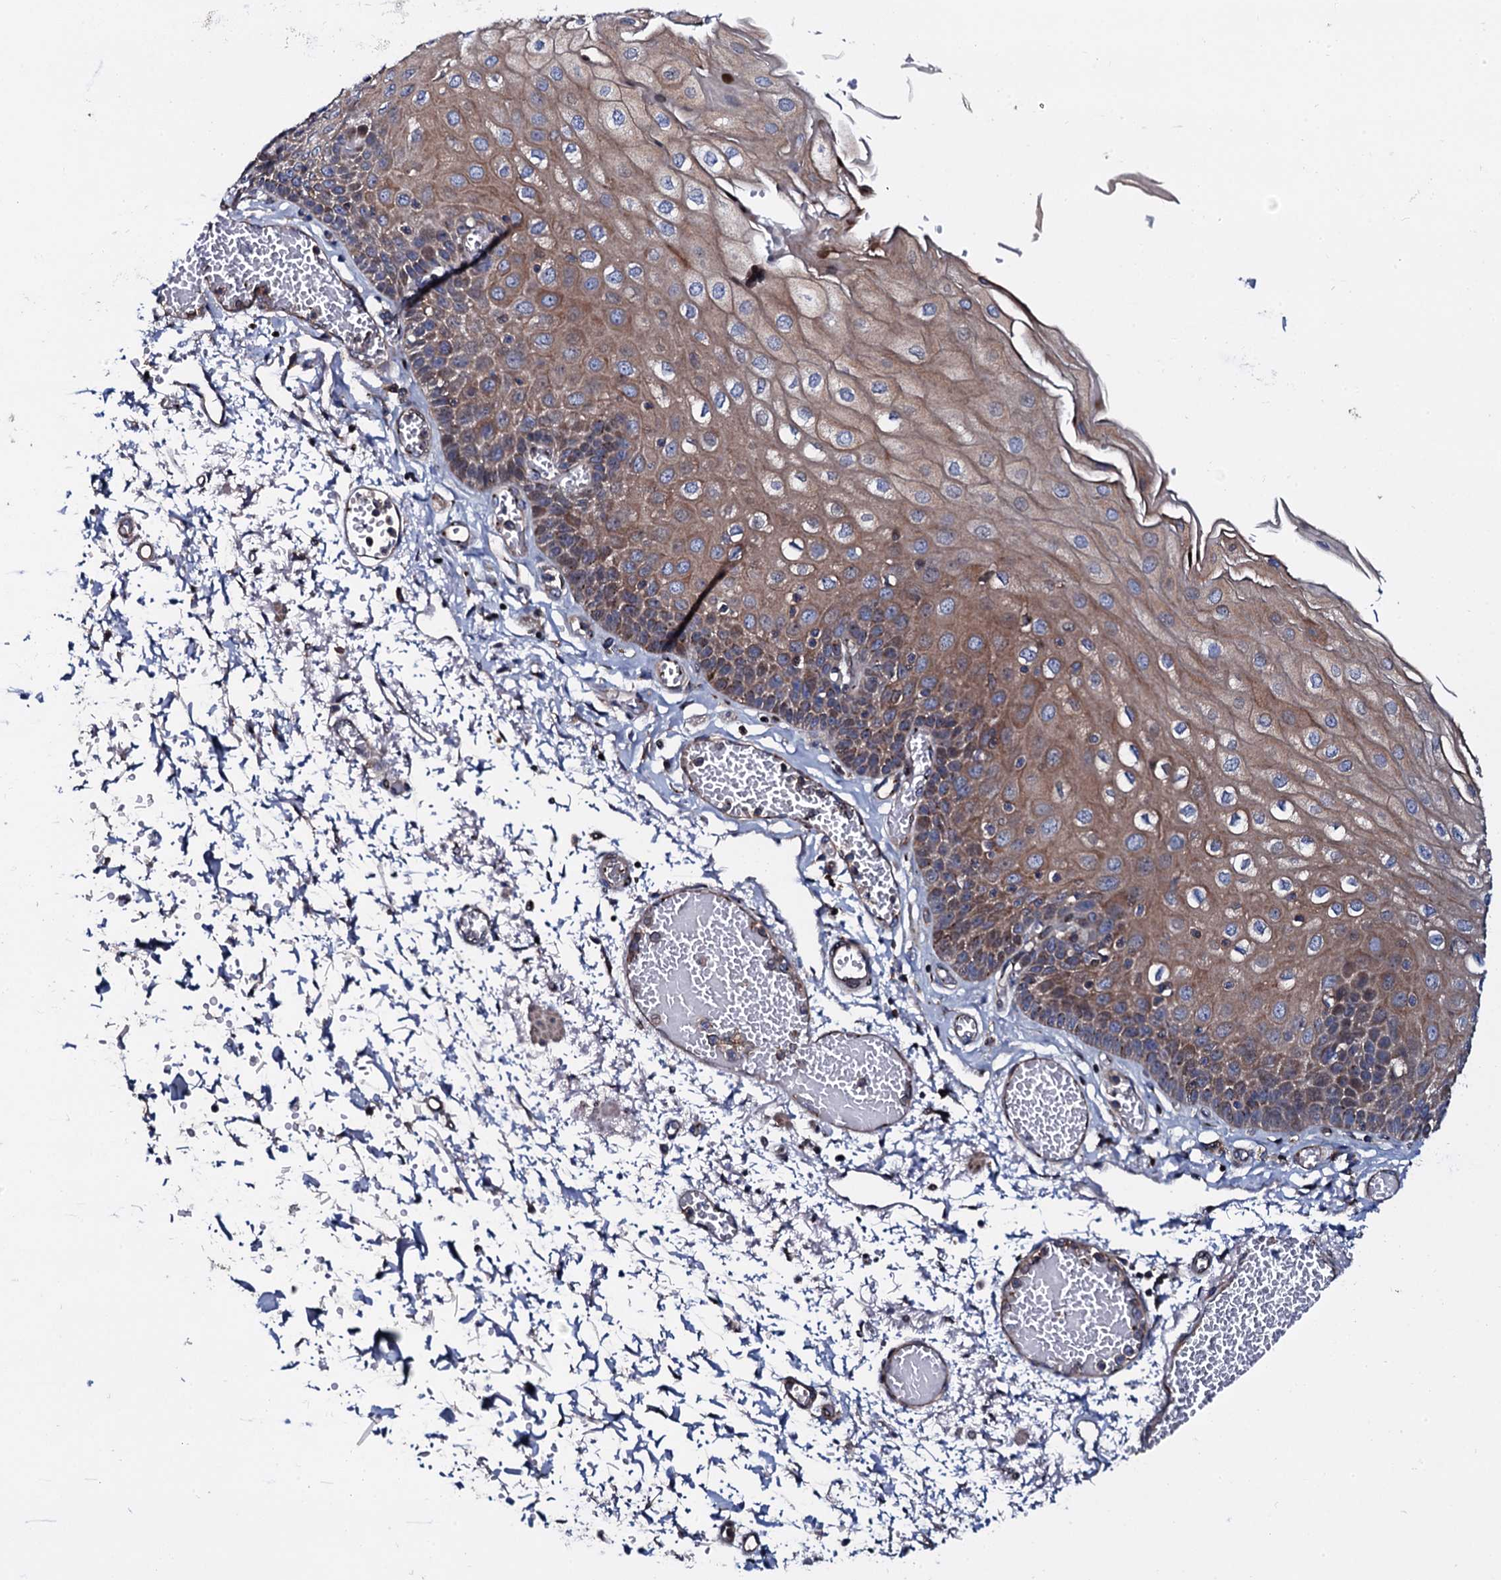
{"staining": {"intensity": "moderate", "quantity": ">75%", "location": "cytoplasmic/membranous"}, "tissue": "esophagus", "cell_type": "Squamous epithelial cells", "image_type": "normal", "snomed": [{"axis": "morphology", "description": "Normal tissue, NOS"}, {"axis": "topography", "description": "Esophagus"}], "caption": "Squamous epithelial cells demonstrate medium levels of moderate cytoplasmic/membranous expression in about >75% of cells in unremarkable esophagus.", "gene": "PLET1", "patient": {"sex": "male", "age": 81}}